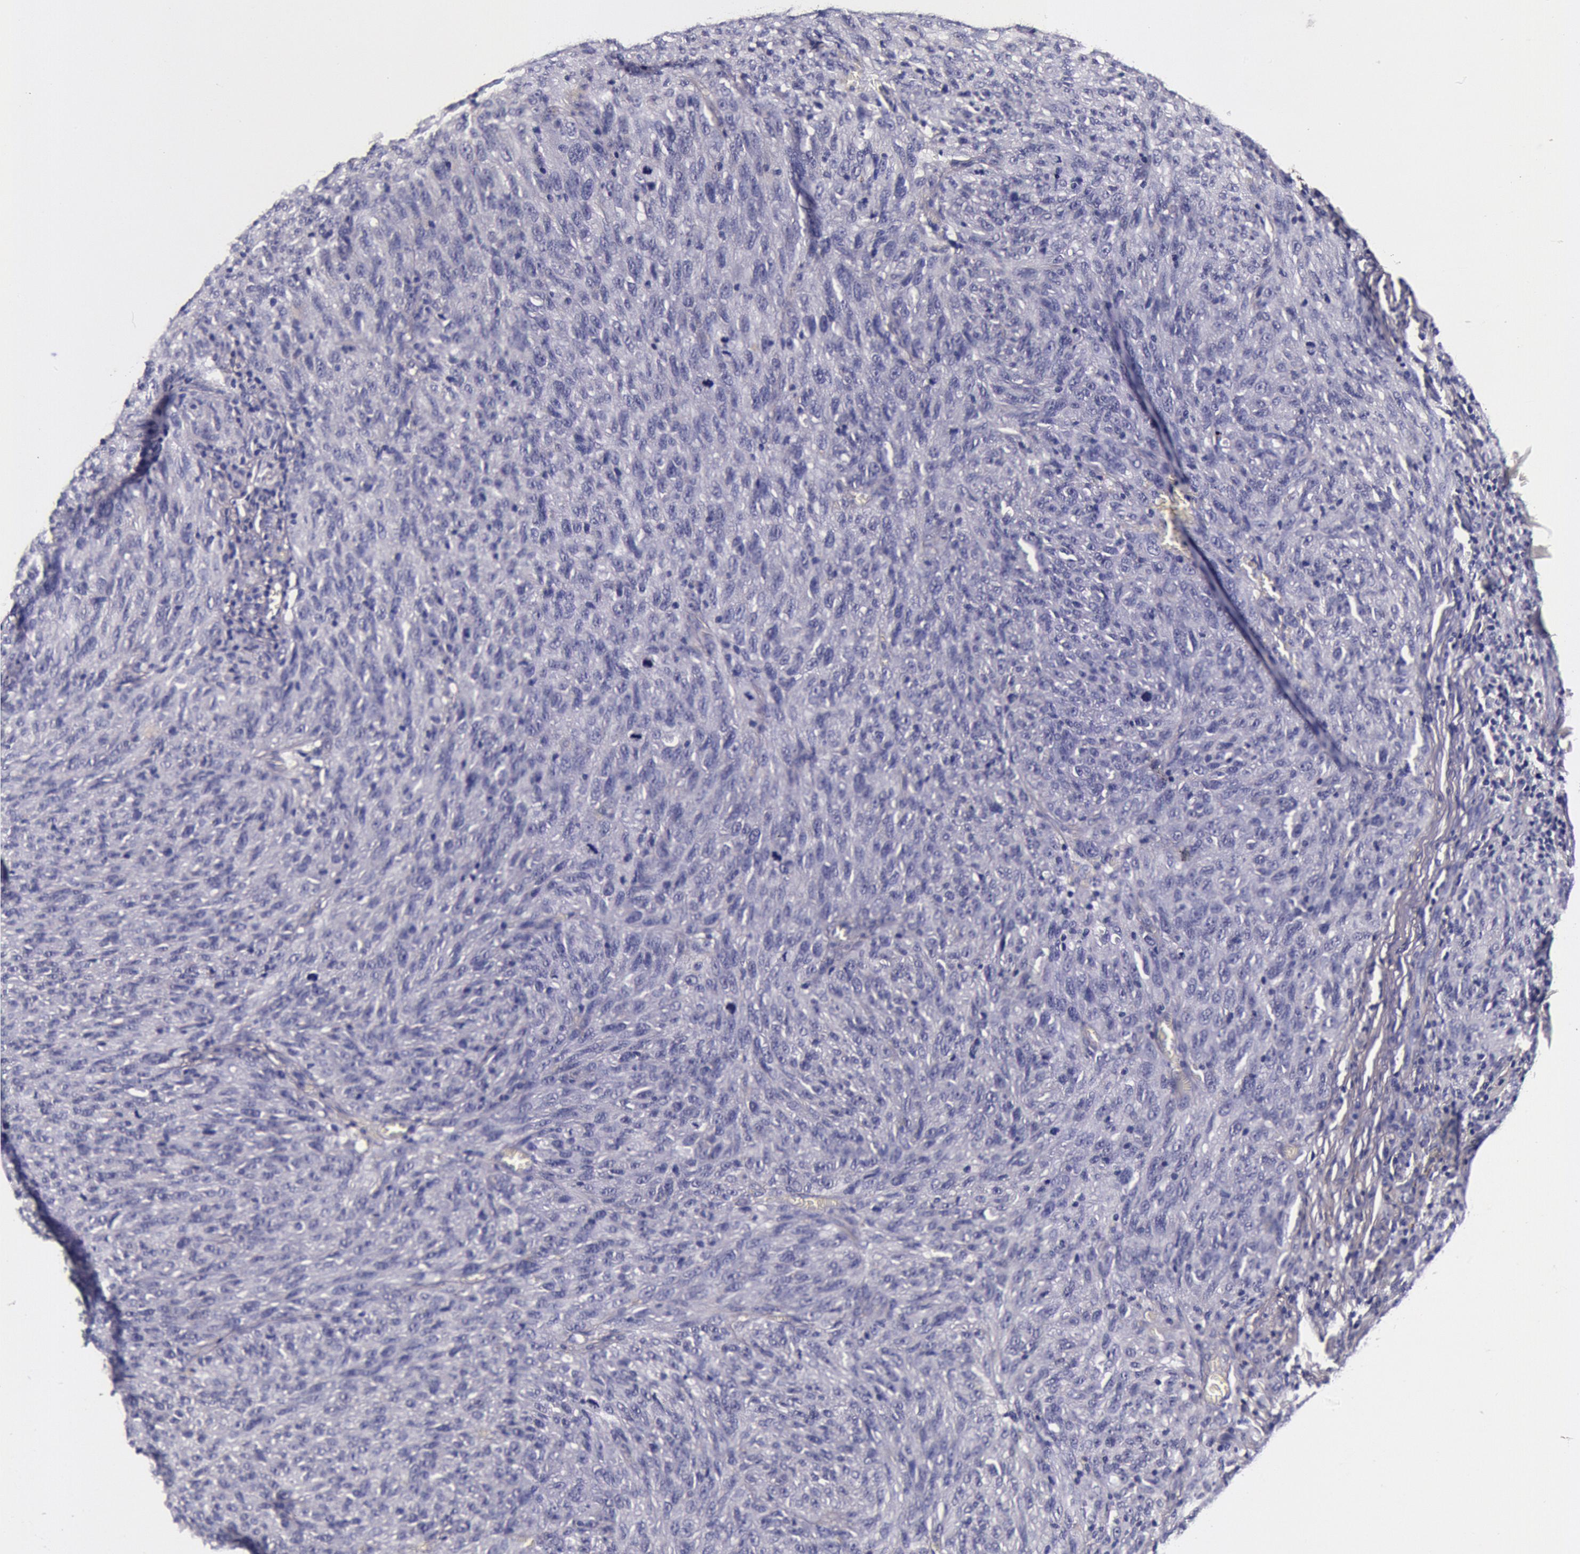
{"staining": {"intensity": "negative", "quantity": "none", "location": "none"}, "tissue": "melanoma", "cell_type": "Tumor cells", "image_type": "cancer", "snomed": [{"axis": "morphology", "description": "Malignant melanoma, NOS"}, {"axis": "topography", "description": "Skin"}], "caption": "This photomicrograph is of melanoma stained with immunohistochemistry to label a protein in brown with the nuclei are counter-stained blue. There is no expression in tumor cells.", "gene": "CCDC22", "patient": {"sex": "male", "age": 76}}